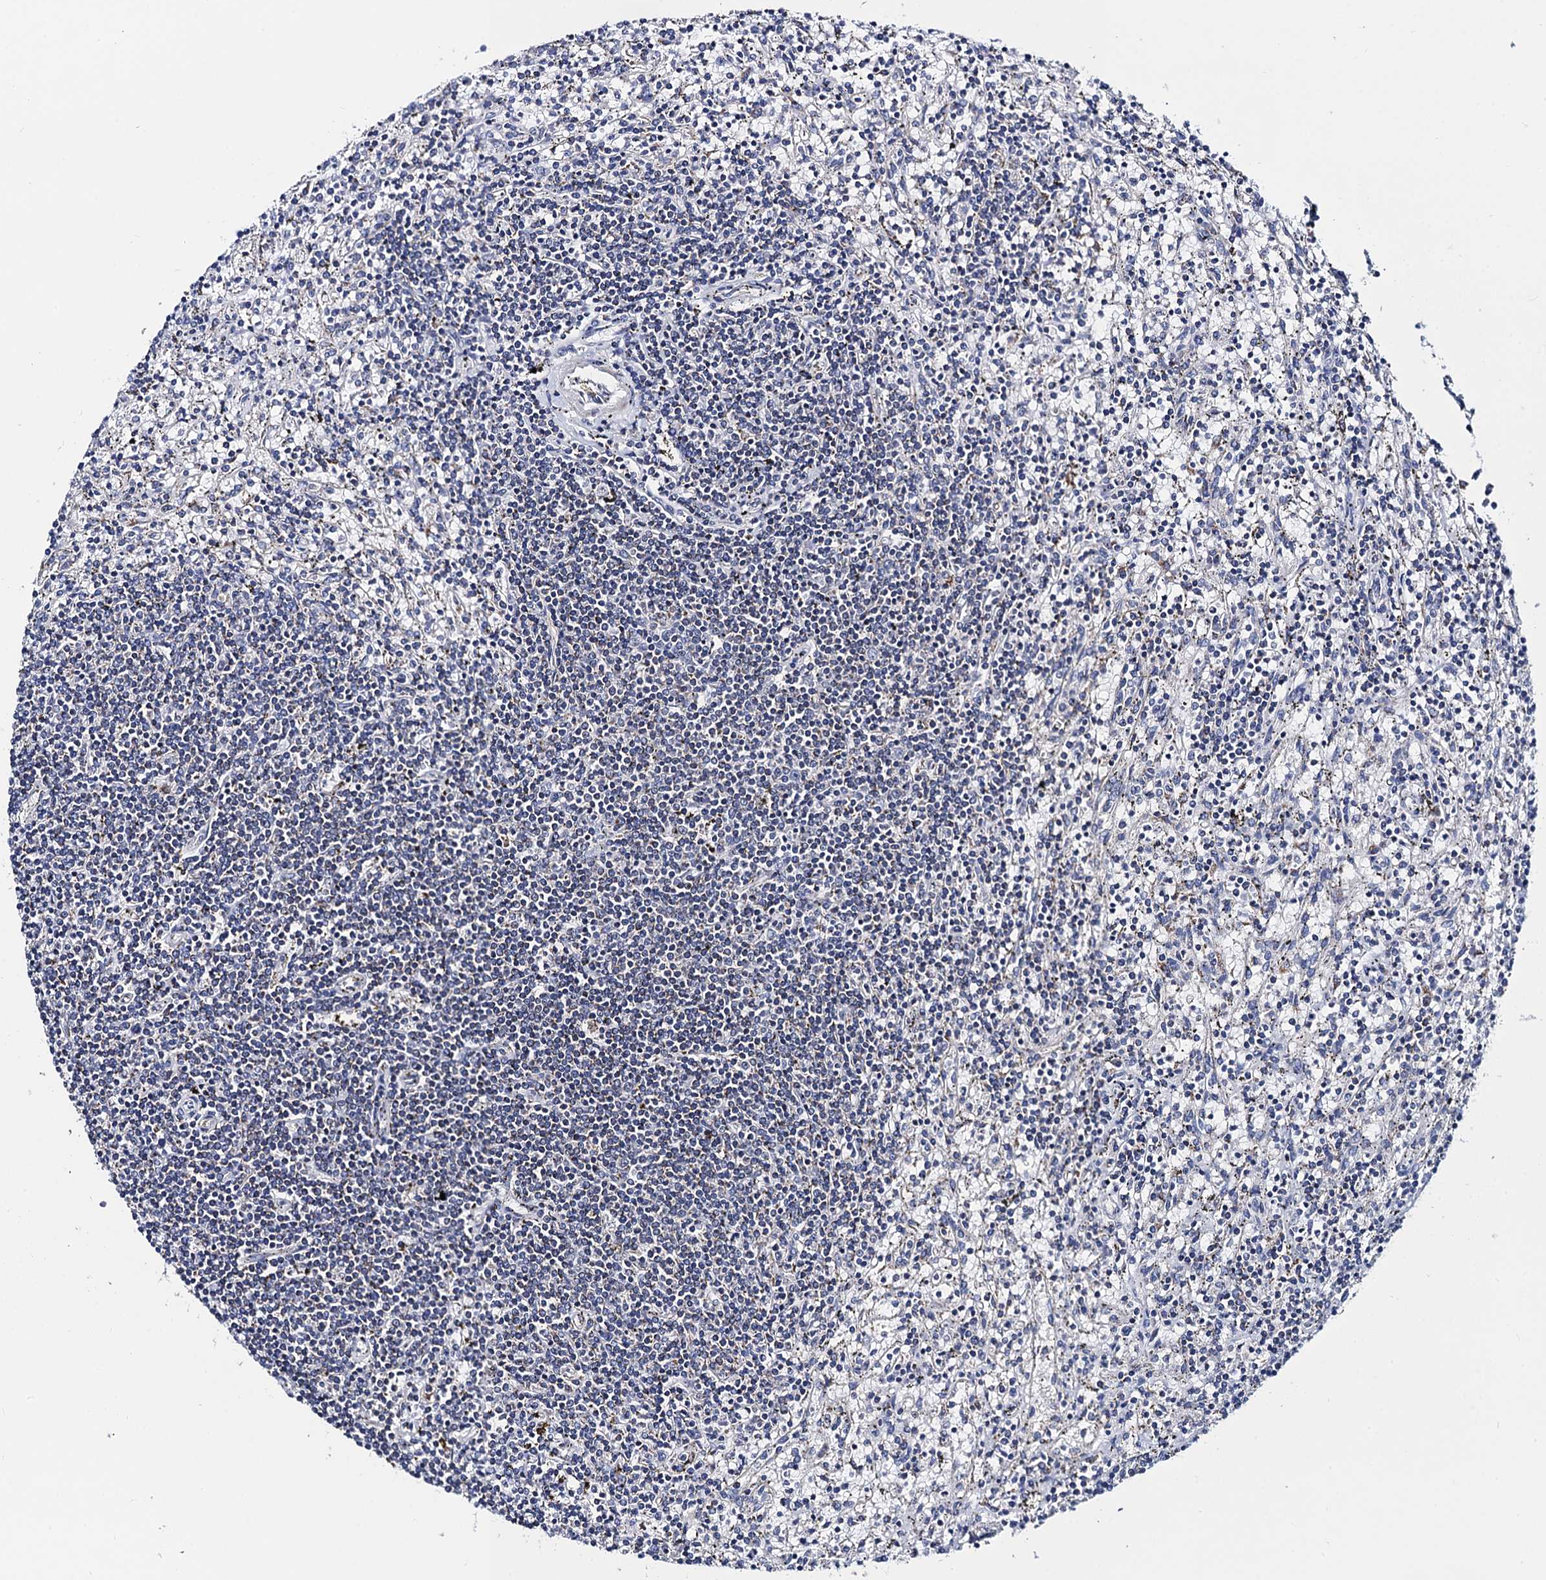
{"staining": {"intensity": "negative", "quantity": "none", "location": "none"}, "tissue": "lymphoma", "cell_type": "Tumor cells", "image_type": "cancer", "snomed": [{"axis": "morphology", "description": "Malignant lymphoma, non-Hodgkin's type, Low grade"}, {"axis": "topography", "description": "Spleen"}], "caption": "Histopathology image shows no significant protein staining in tumor cells of malignant lymphoma, non-Hodgkin's type (low-grade).", "gene": "ACADSB", "patient": {"sex": "male", "age": 76}}